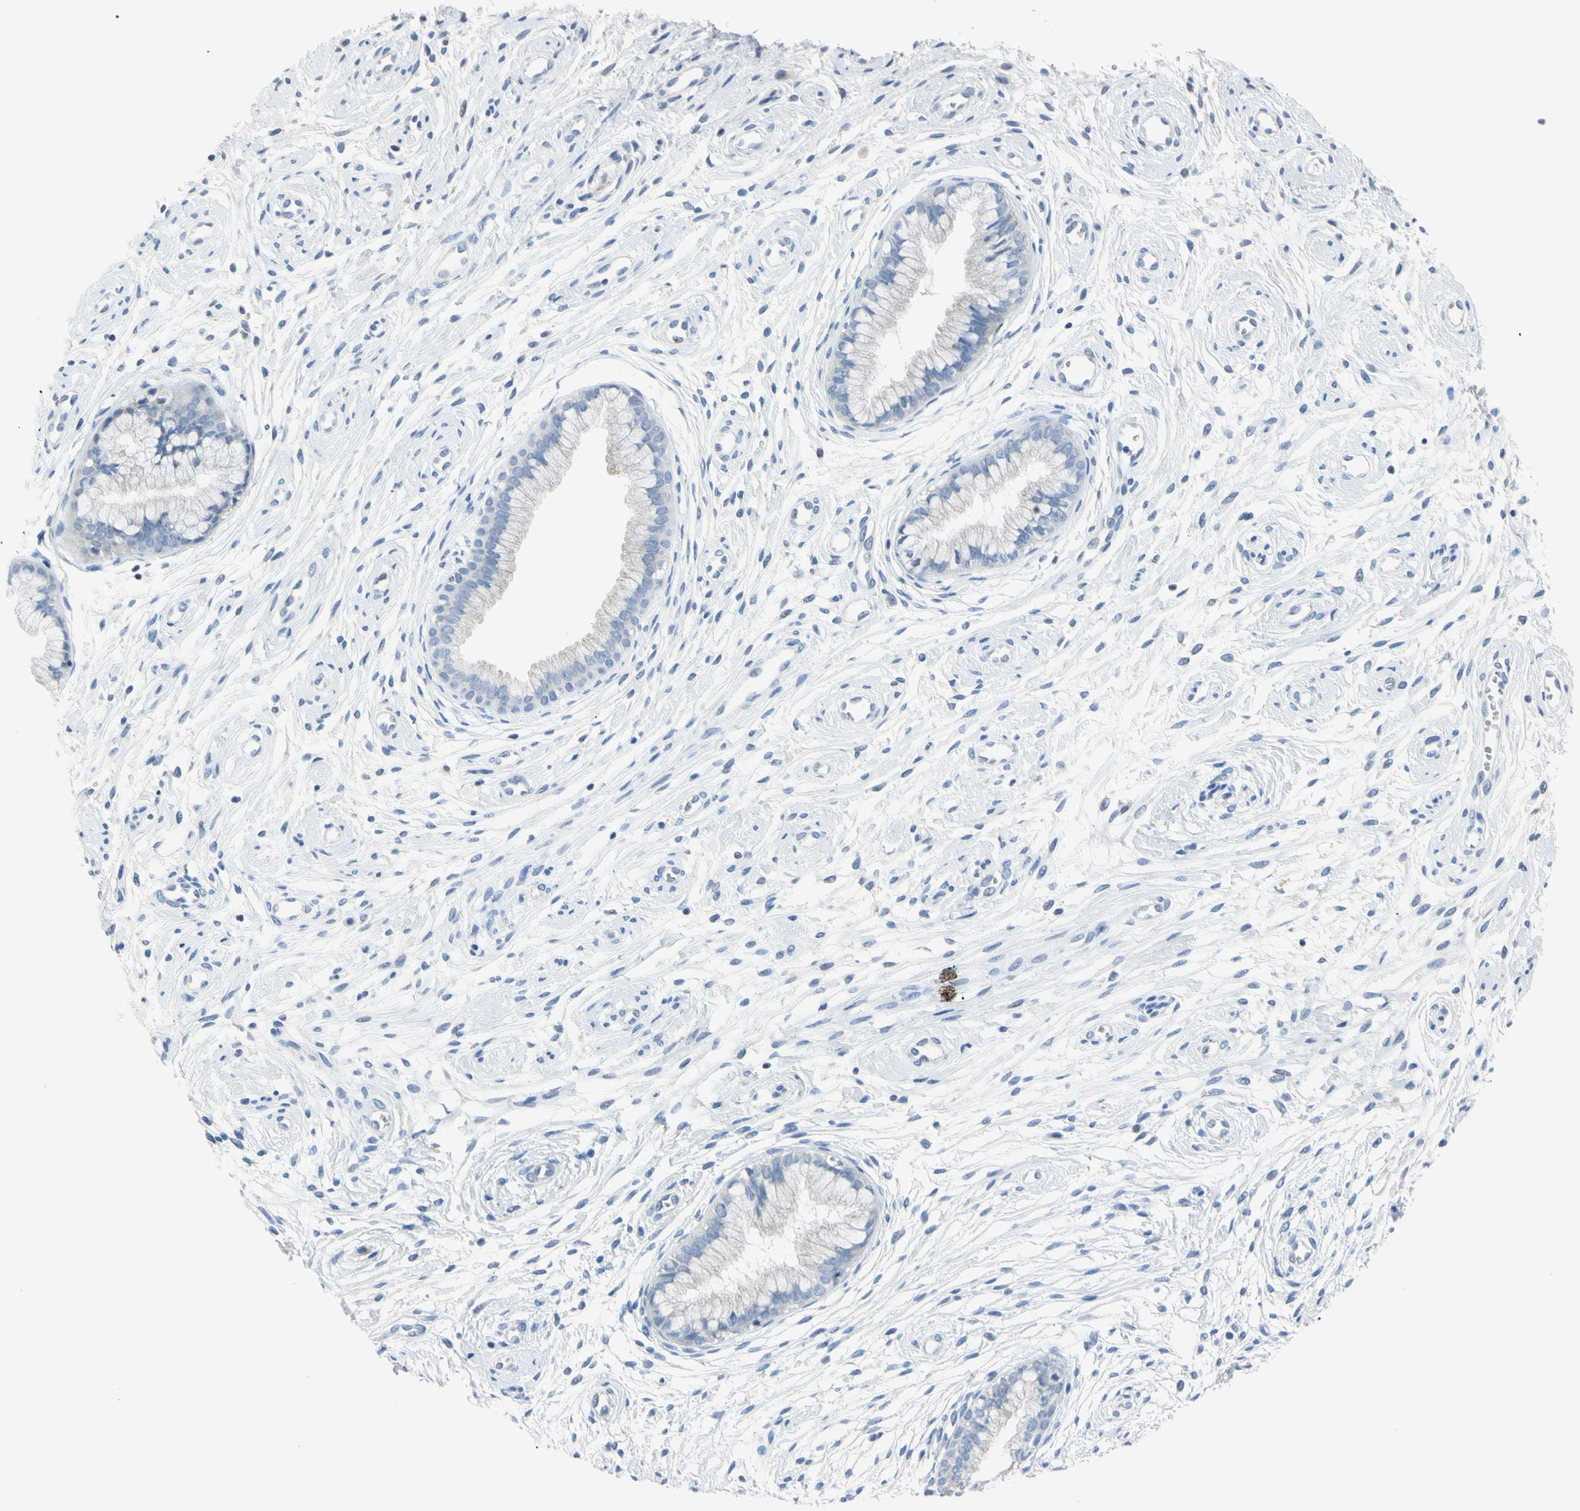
{"staining": {"intensity": "negative", "quantity": "none", "location": "none"}, "tissue": "cervix", "cell_type": "Glandular cells", "image_type": "normal", "snomed": [{"axis": "morphology", "description": "Normal tissue, NOS"}, {"axis": "topography", "description": "Cervix"}], "caption": "IHC micrograph of unremarkable cervix: cervix stained with DAB (3,3'-diaminobenzidine) exhibits no significant protein expression in glandular cells.", "gene": "MARK1", "patient": {"sex": "female", "age": 39}}